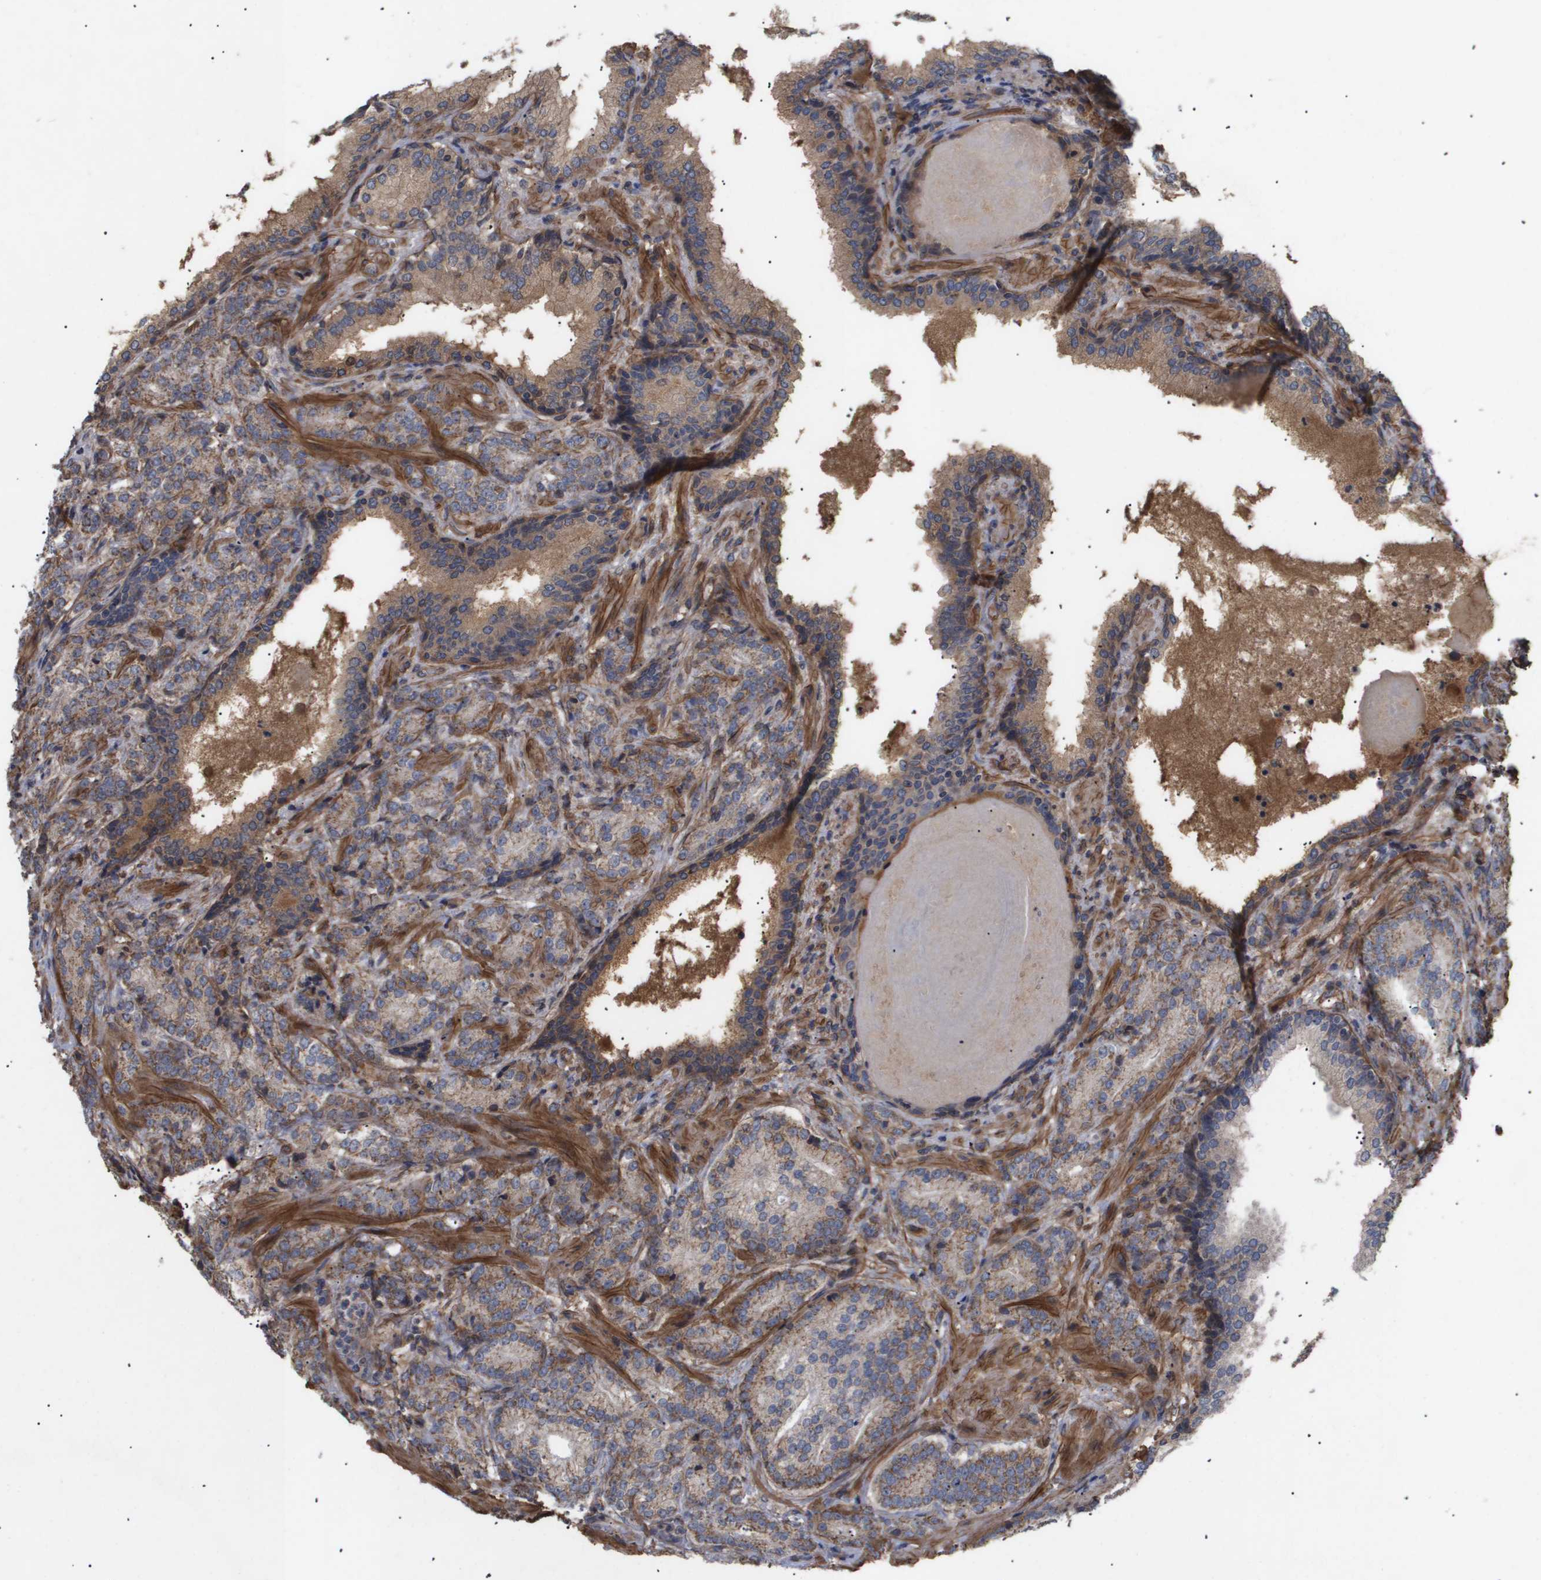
{"staining": {"intensity": "moderate", "quantity": ">75%", "location": "cytoplasmic/membranous"}, "tissue": "prostate cancer", "cell_type": "Tumor cells", "image_type": "cancer", "snomed": [{"axis": "morphology", "description": "Adenocarcinoma, High grade"}, {"axis": "topography", "description": "Prostate"}], "caption": "Prostate high-grade adenocarcinoma stained for a protein (brown) shows moderate cytoplasmic/membranous positive positivity in approximately >75% of tumor cells.", "gene": "TNS1", "patient": {"sex": "male", "age": 61}}